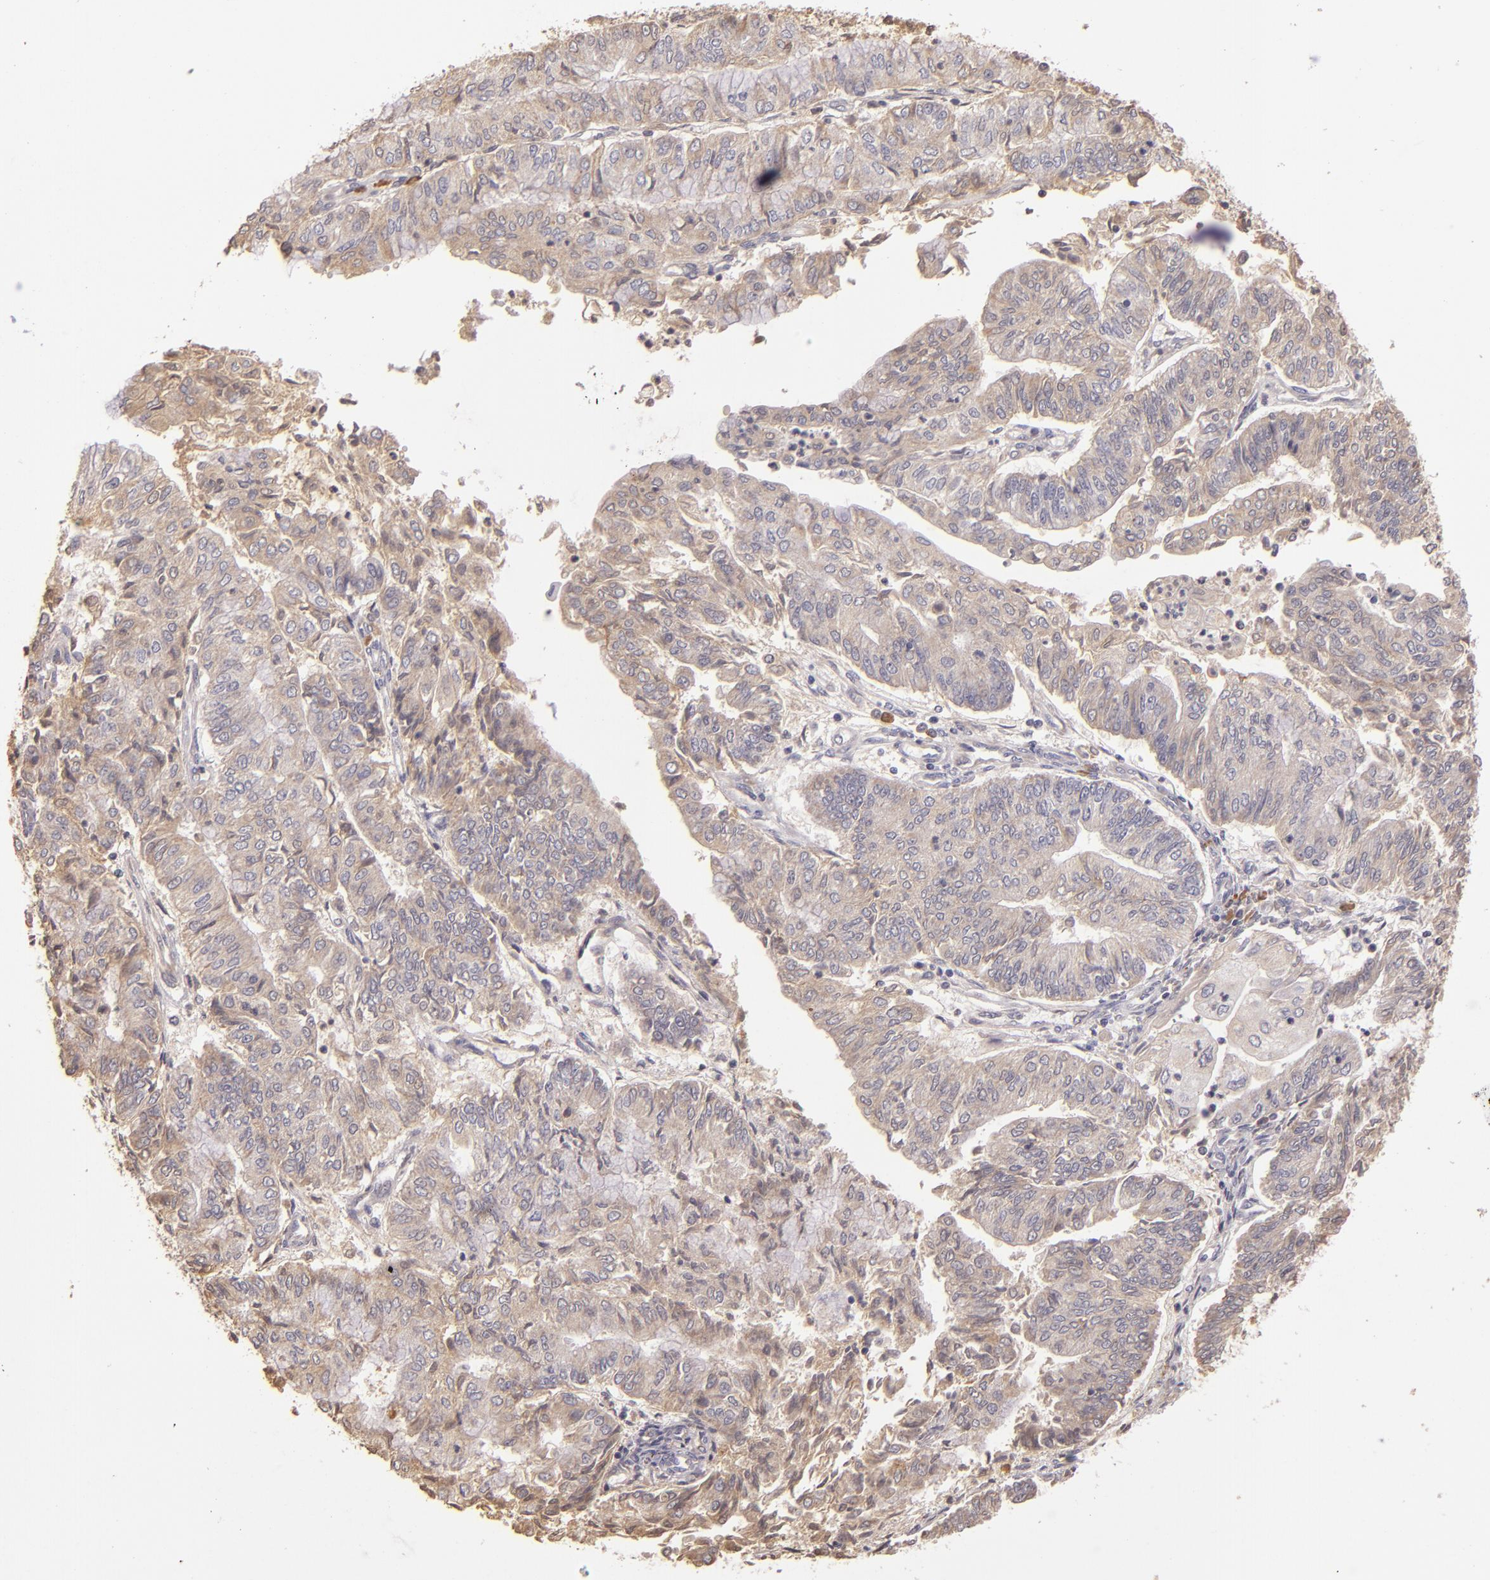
{"staining": {"intensity": "weak", "quantity": ">75%", "location": "cytoplasmic/membranous"}, "tissue": "endometrial cancer", "cell_type": "Tumor cells", "image_type": "cancer", "snomed": [{"axis": "morphology", "description": "Adenocarcinoma, NOS"}, {"axis": "topography", "description": "Endometrium"}], "caption": "Tumor cells display weak cytoplasmic/membranous positivity in about >75% of cells in endometrial cancer (adenocarcinoma).", "gene": "ABL1", "patient": {"sex": "female", "age": 59}}